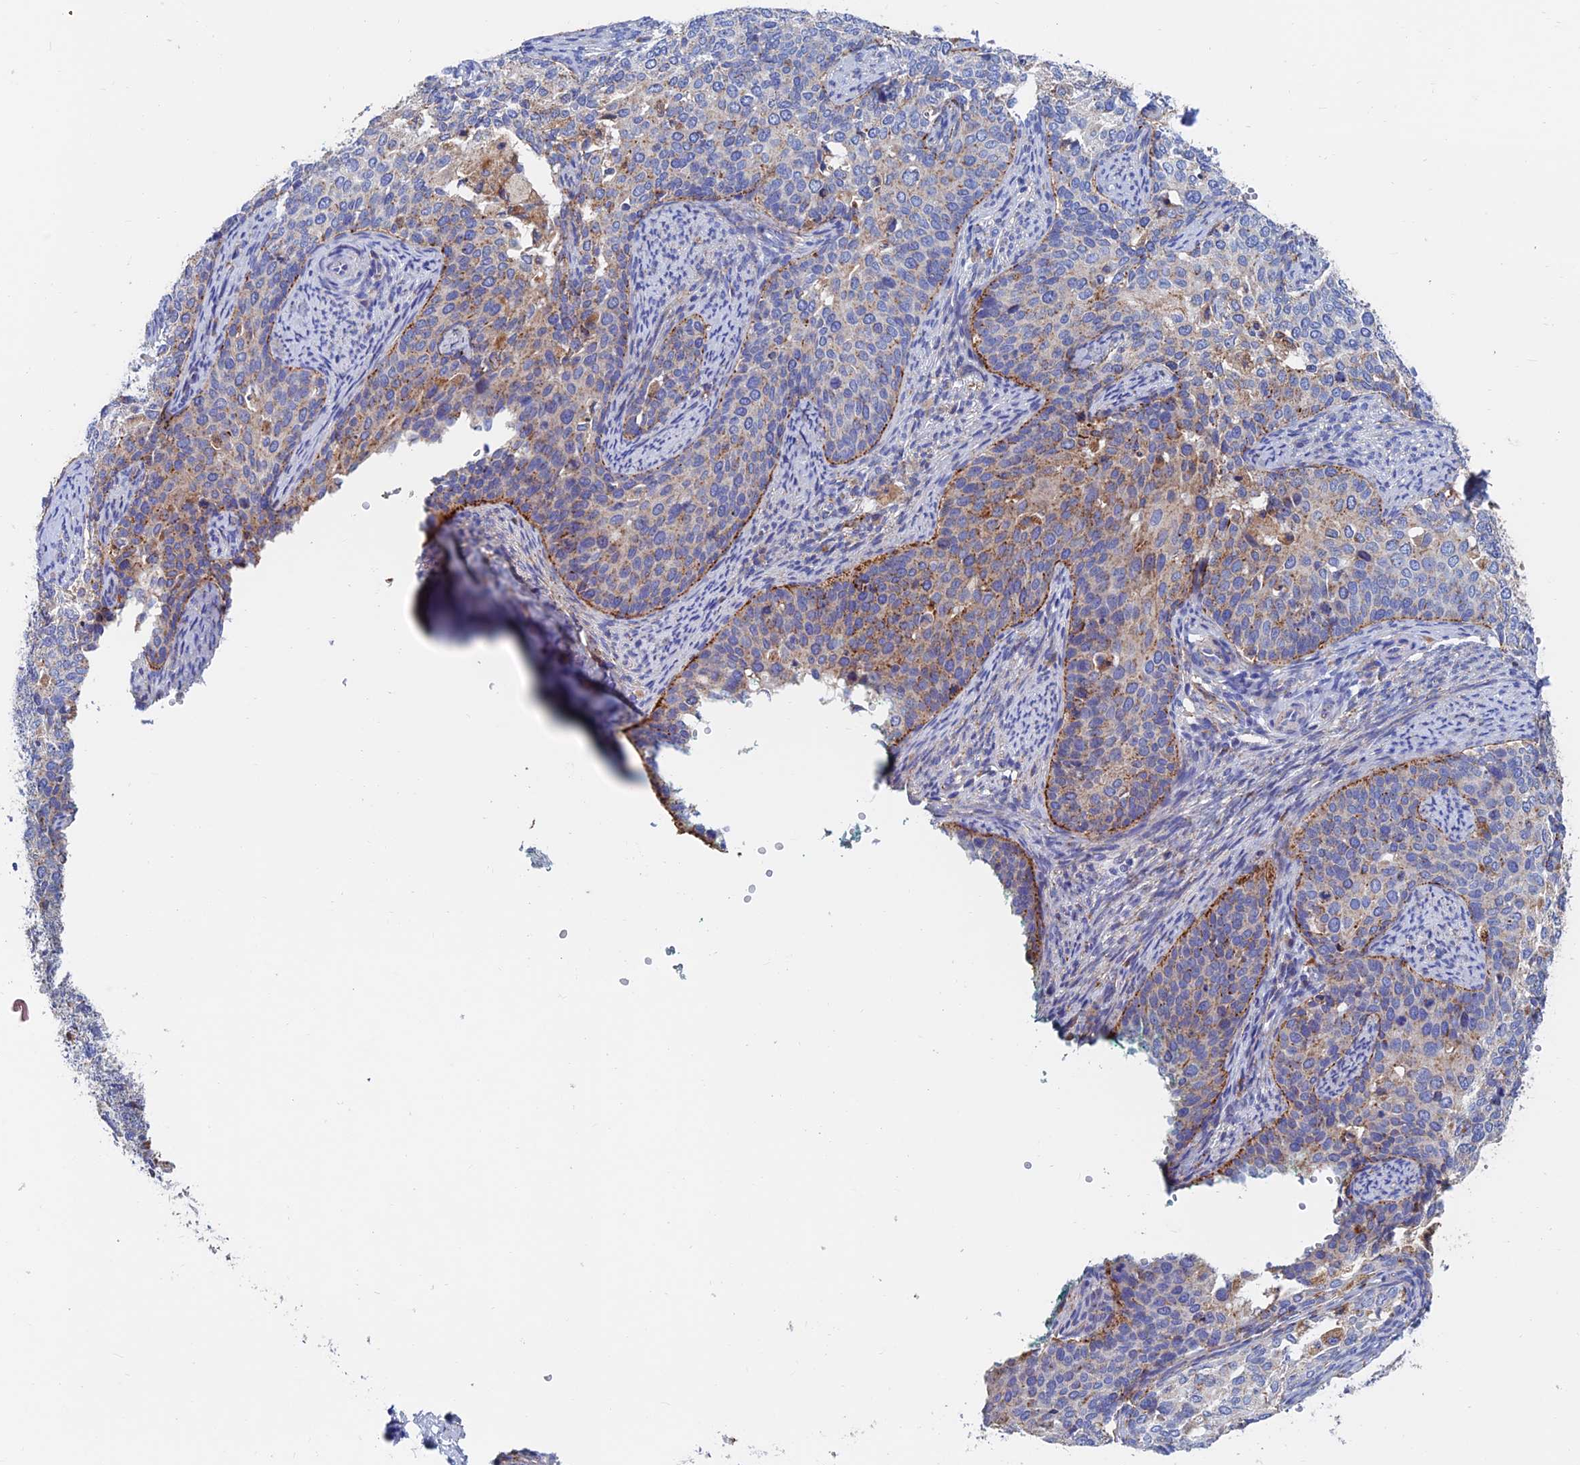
{"staining": {"intensity": "moderate", "quantity": "25%-75%", "location": "cytoplasmic/membranous"}, "tissue": "cervical cancer", "cell_type": "Tumor cells", "image_type": "cancer", "snomed": [{"axis": "morphology", "description": "Squamous cell carcinoma, NOS"}, {"axis": "topography", "description": "Cervix"}], "caption": "Cervical cancer (squamous cell carcinoma) stained for a protein (brown) displays moderate cytoplasmic/membranous positive staining in about 25%-75% of tumor cells.", "gene": "SPNS1", "patient": {"sex": "female", "age": 44}}